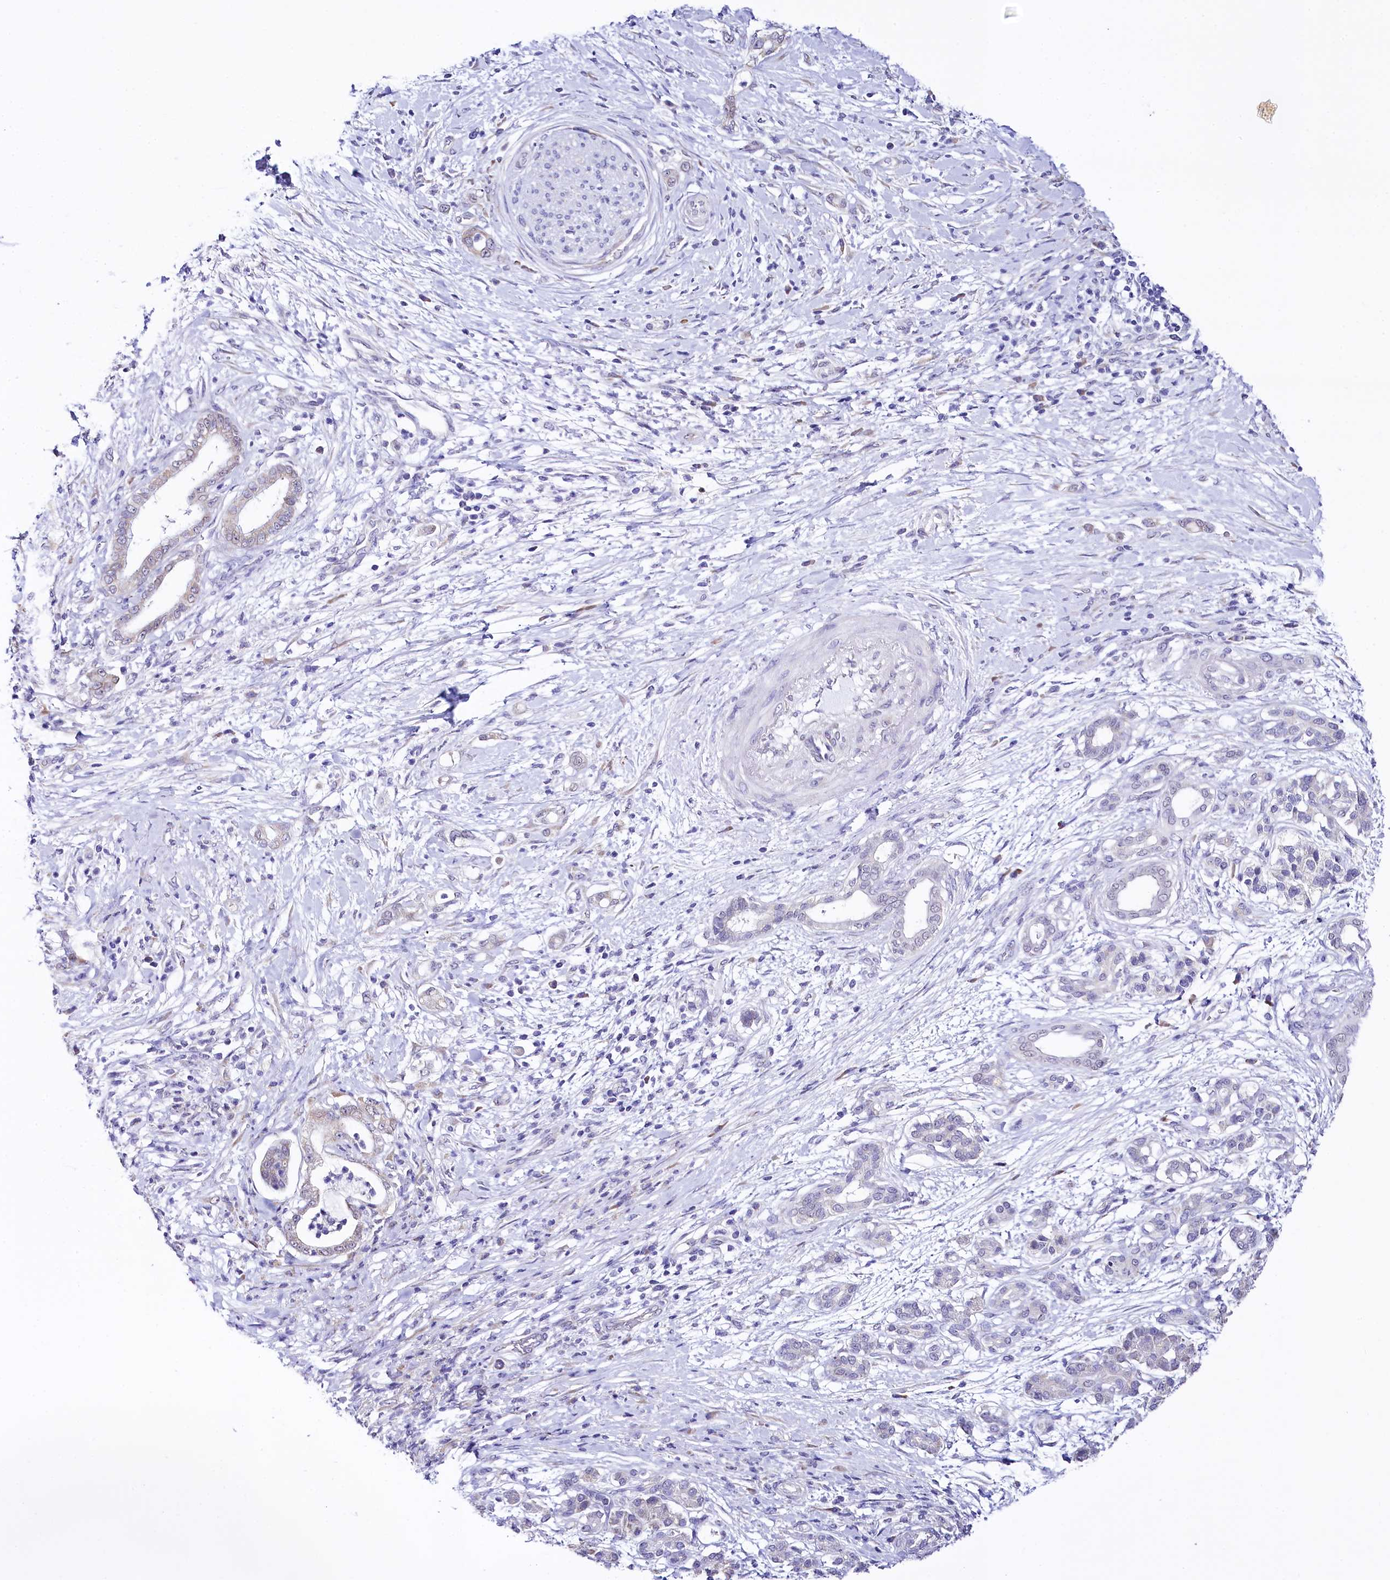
{"staining": {"intensity": "negative", "quantity": "none", "location": "none"}, "tissue": "pancreatic cancer", "cell_type": "Tumor cells", "image_type": "cancer", "snomed": [{"axis": "morphology", "description": "Adenocarcinoma, NOS"}, {"axis": "topography", "description": "Pancreas"}], "caption": "This is an IHC micrograph of pancreatic adenocarcinoma. There is no staining in tumor cells.", "gene": "SPATS2", "patient": {"sex": "female", "age": 55}}